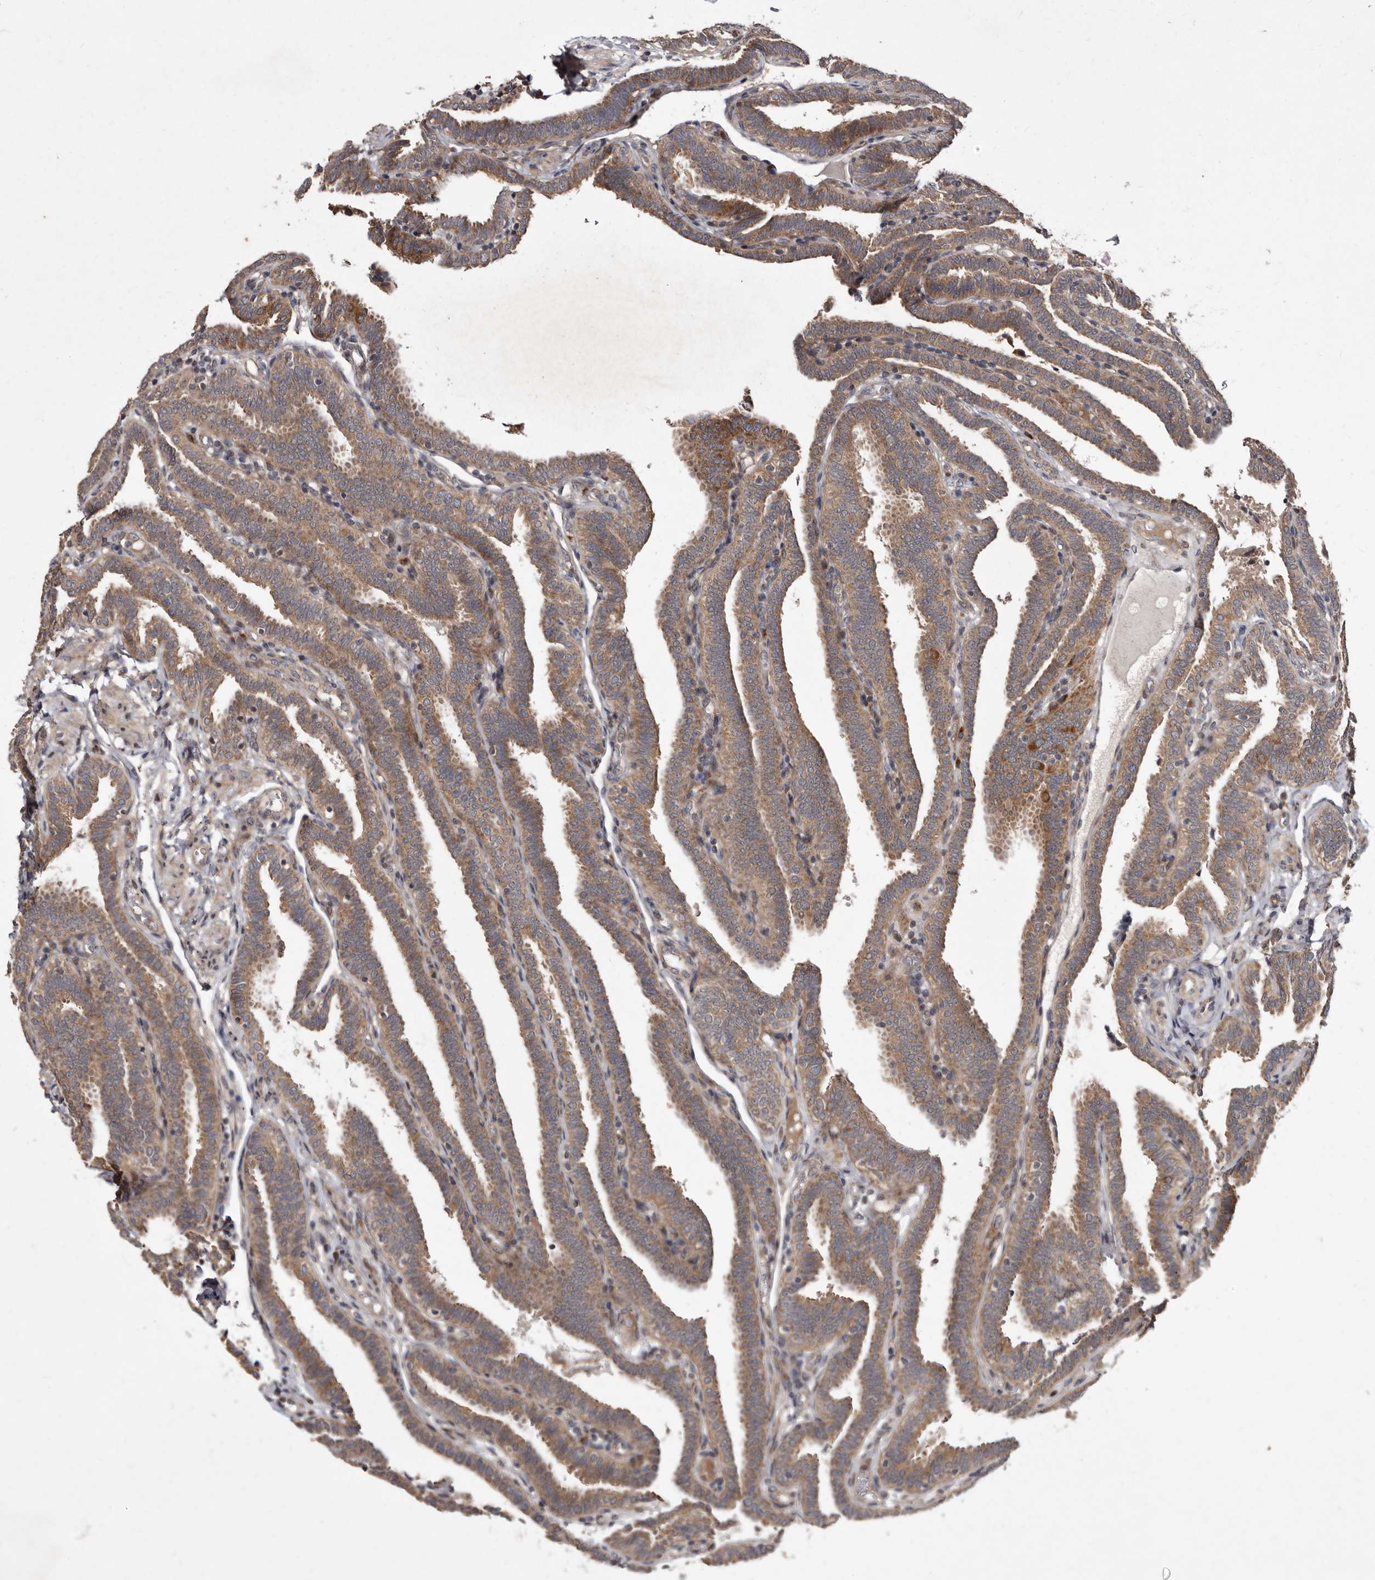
{"staining": {"intensity": "moderate", "quantity": ">75%", "location": "cytoplasmic/membranous"}, "tissue": "fallopian tube", "cell_type": "Glandular cells", "image_type": "normal", "snomed": [{"axis": "morphology", "description": "Normal tissue, NOS"}, {"axis": "topography", "description": "Fallopian tube"}], "caption": "Brown immunohistochemical staining in benign human fallopian tube reveals moderate cytoplasmic/membranous positivity in about >75% of glandular cells.", "gene": "FLAD1", "patient": {"sex": "female", "age": 39}}